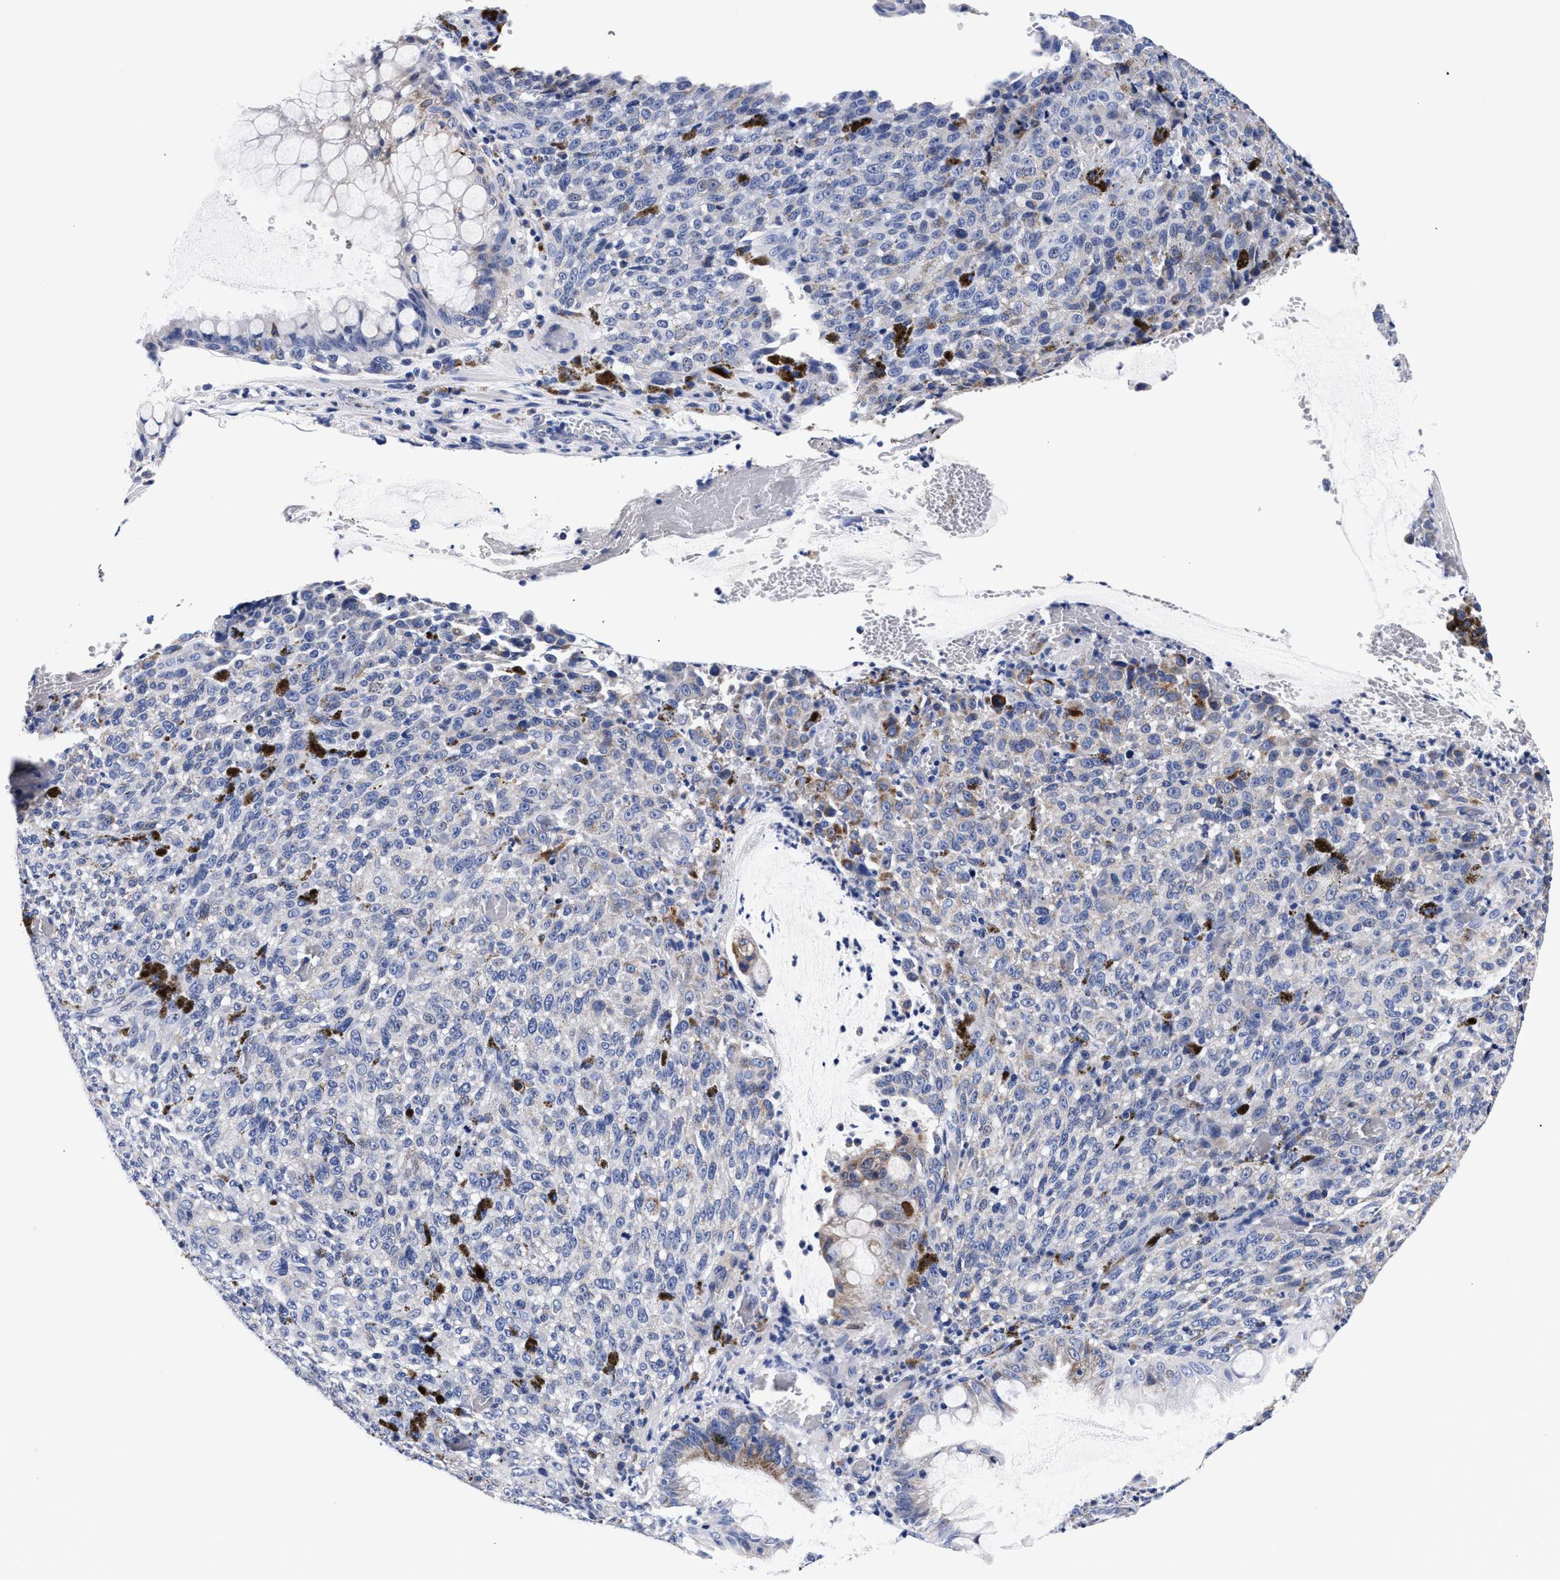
{"staining": {"intensity": "negative", "quantity": "none", "location": "none"}, "tissue": "melanoma", "cell_type": "Tumor cells", "image_type": "cancer", "snomed": [{"axis": "morphology", "description": "Malignant melanoma, NOS"}, {"axis": "topography", "description": "Rectum"}], "caption": "IHC image of malignant melanoma stained for a protein (brown), which shows no expression in tumor cells.", "gene": "RAB3B", "patient": {"sex": "female", "age": 81}}